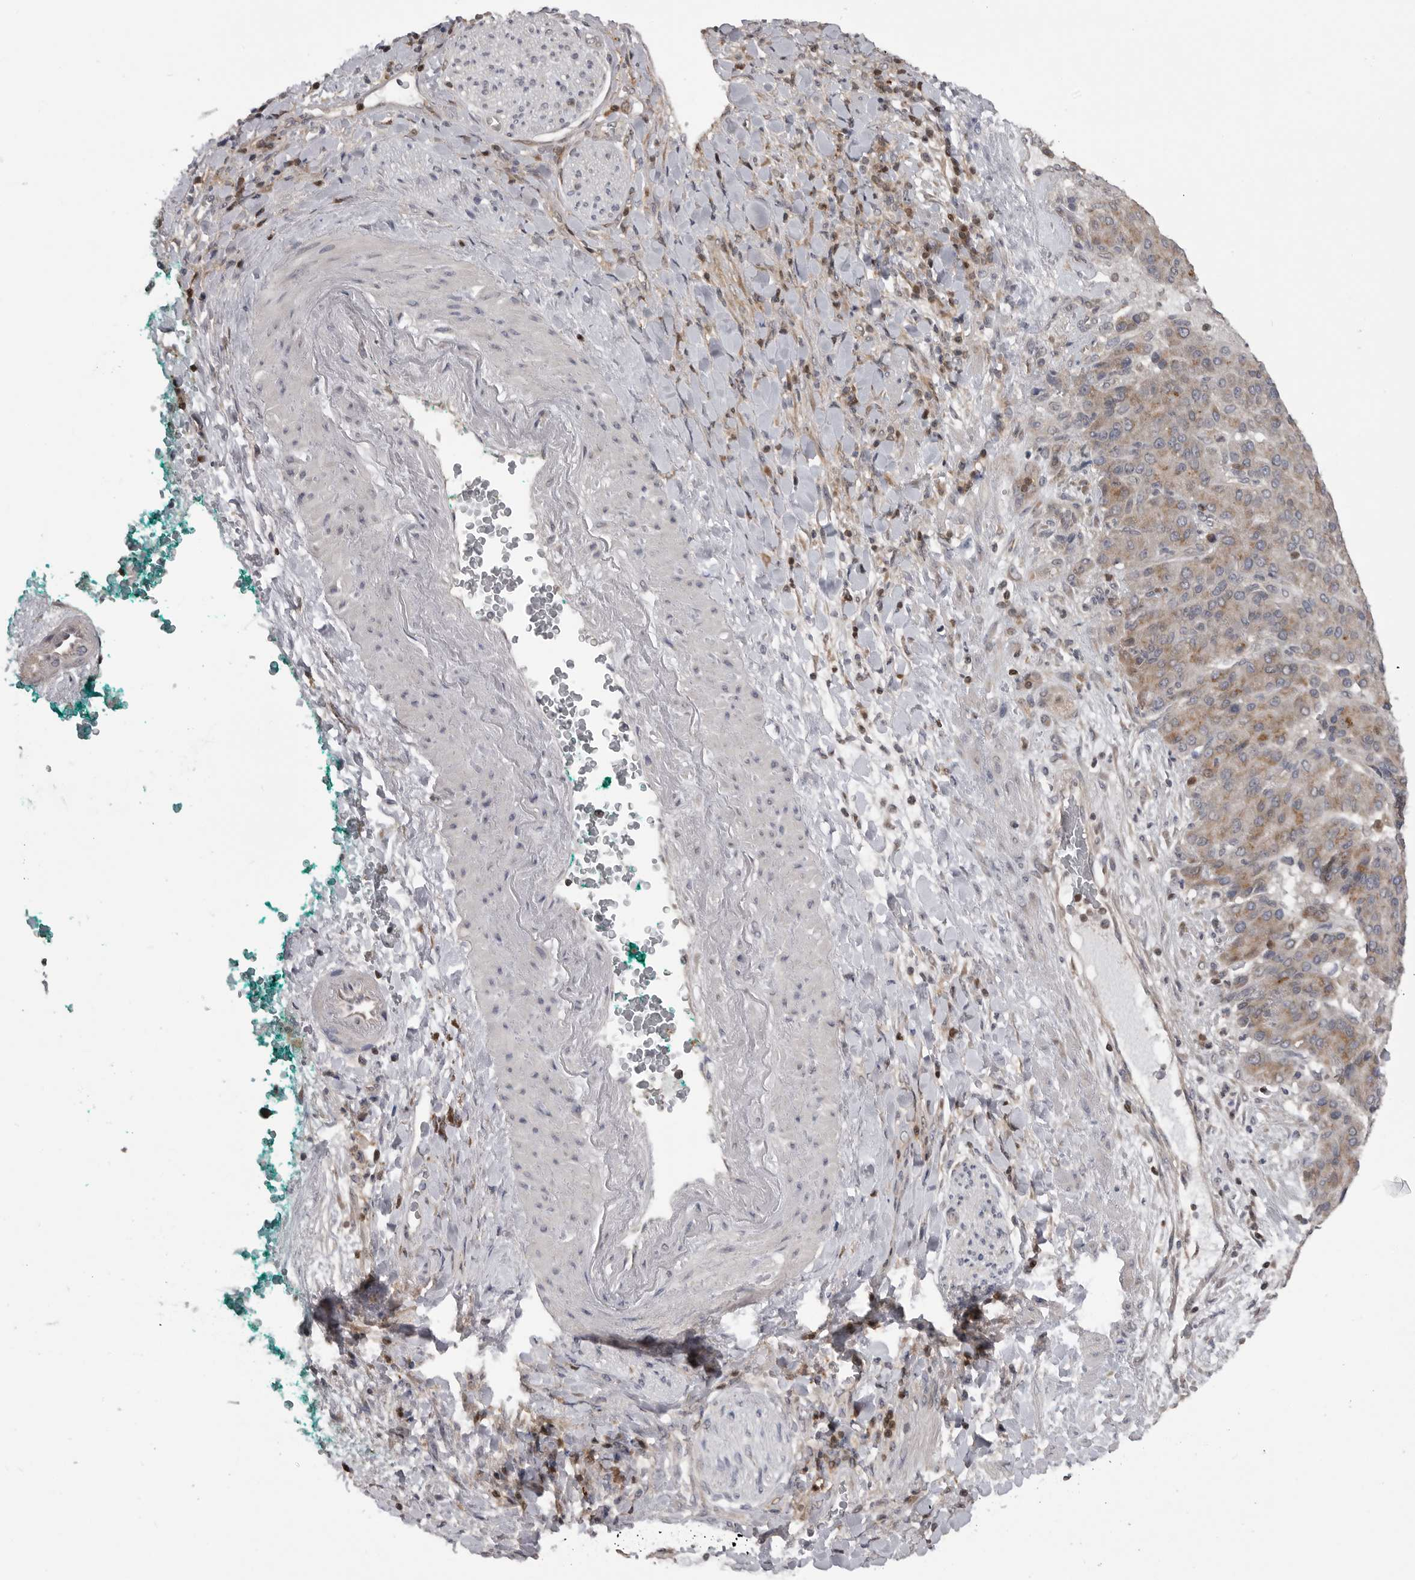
{"staining": {"intensity": "moderate", "quantity": ">75%", "location": "cytoplasmic/membranous"}, "tissue": "liver cancer", "cell_type": "Tumor cells", "image_type": "cancer", "snomed": [{"axis": "morphology", "description": "Carcinoma, Hepatocellular, NOS"}, {"axis": "topography", "description": "Liver"}], "caption": "Protein expression analysis of liver cancer (hepatocellular carcinoma) displays moderate cytoplasmic/membranous staining in about >75% of tumor cells.", "gene": "MAPK13", "patient": {"sex": "male", "age": 65}}